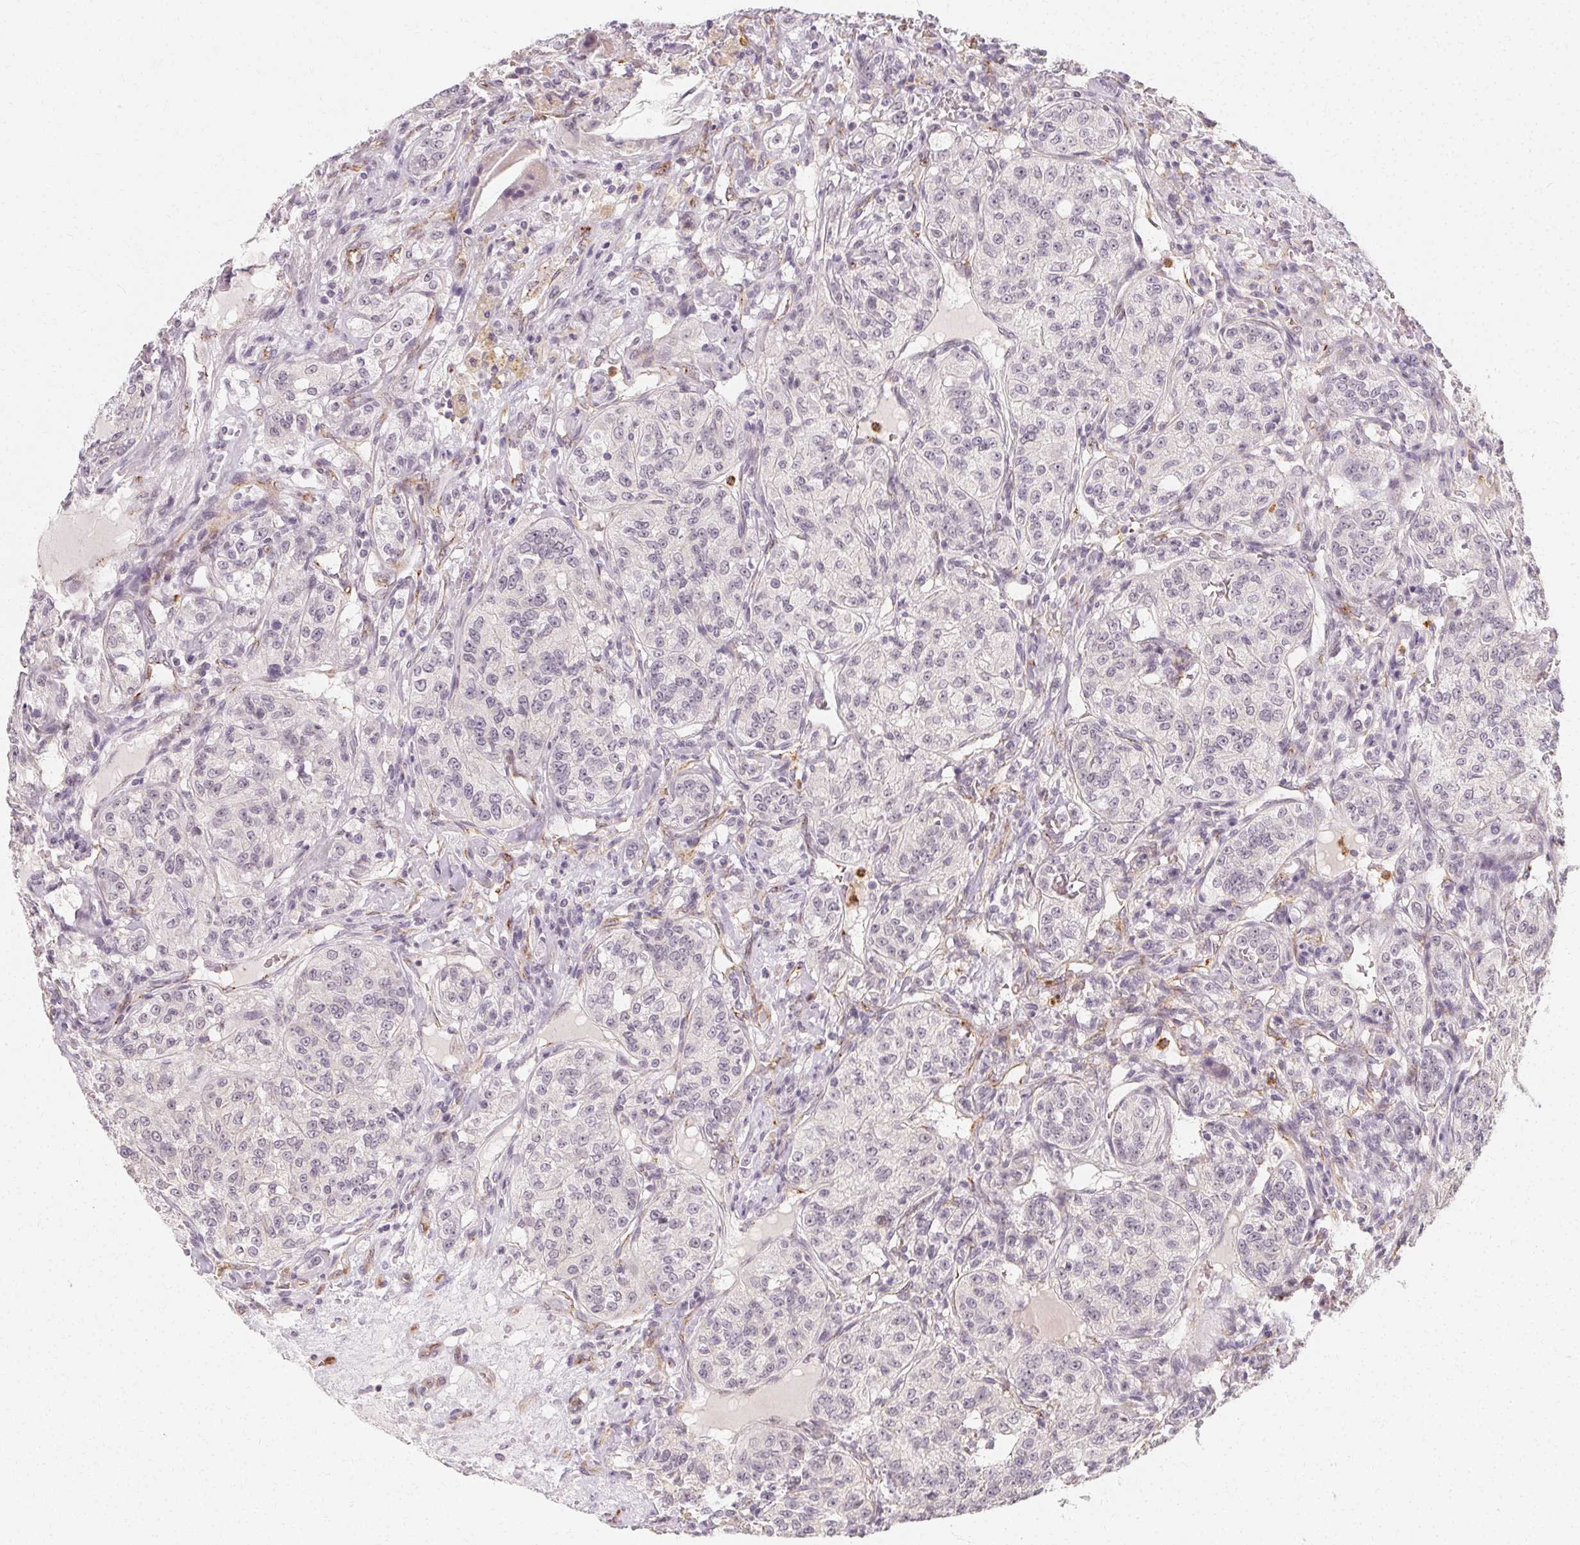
{"staining": {"intensity": "negative", "quantity": "none", "location": "none"}, "tissue": "renal cancer", "cell_type": "Tumor cells", "image_type": "cancer", "snomed": [{"axis": "morphology", "description": "Adenocarcinoma, NOS"}, {"axis": "topography", "description": "Kidney"}], "caption": "IHC of human renal adenocarcinoma reveals no positivity in tumor cells.", "gene": "CLCNKB", "patient": {"sex": "female", "age": 63}}